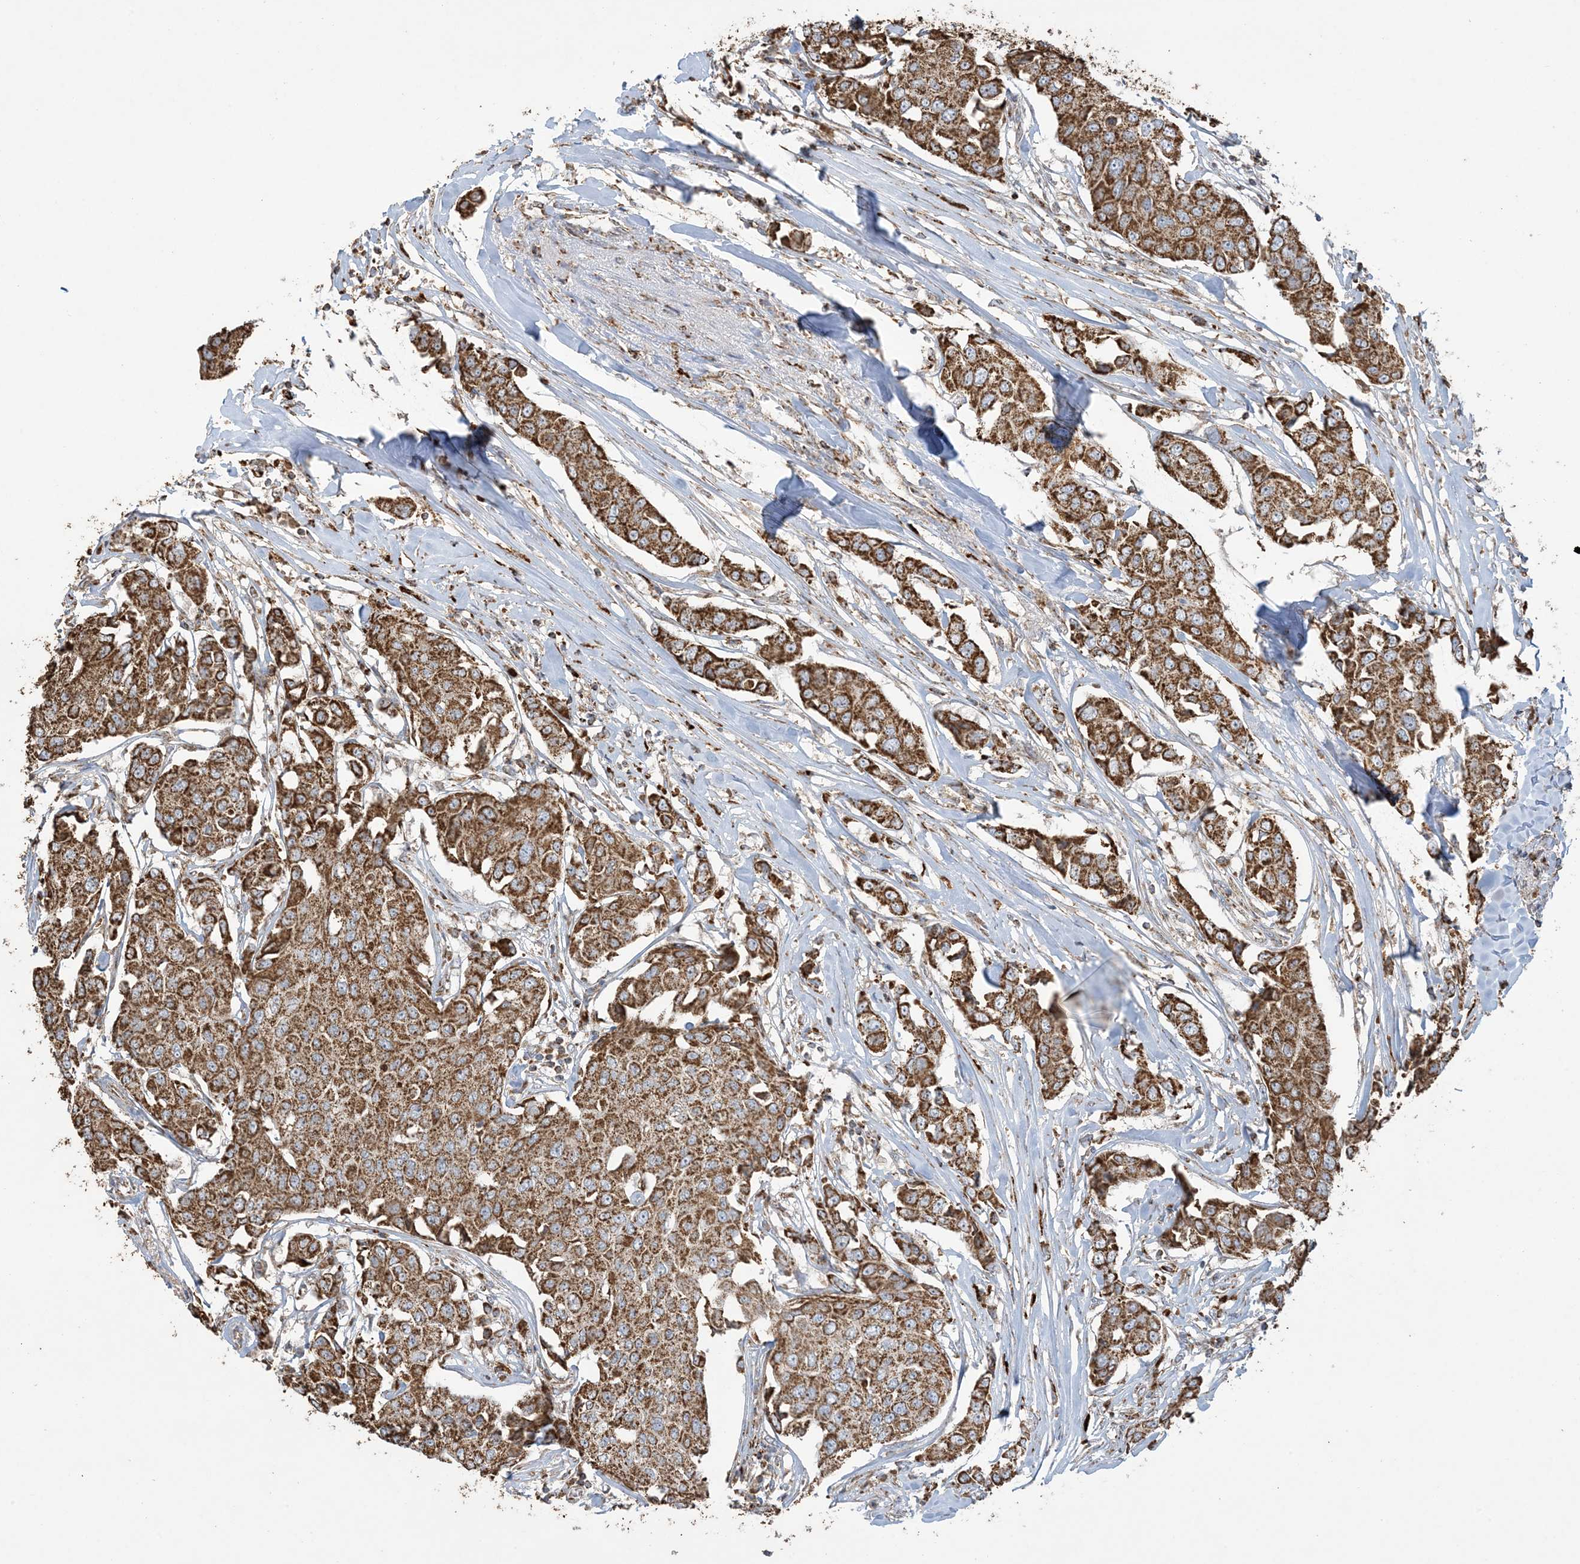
{"staining": {"intensity": "moderate", "quantity": ">75%", "location": "cytoplasmic/membranous"}, "tissue": "breast cancer", "cell_type": "Tumor cells", "image_type": "cancer", "snomed": [{"axis": "morphology", "description": "Duct carcinoma"}, {"axis": "topography", "description": "Breast"}], "caption": "Intraductal carcinoma (breast) stained with a protein marker reveals moderate staining in tumor cells.", "gene": "AGA", "patient": {"sex": "female", "age": 80}}